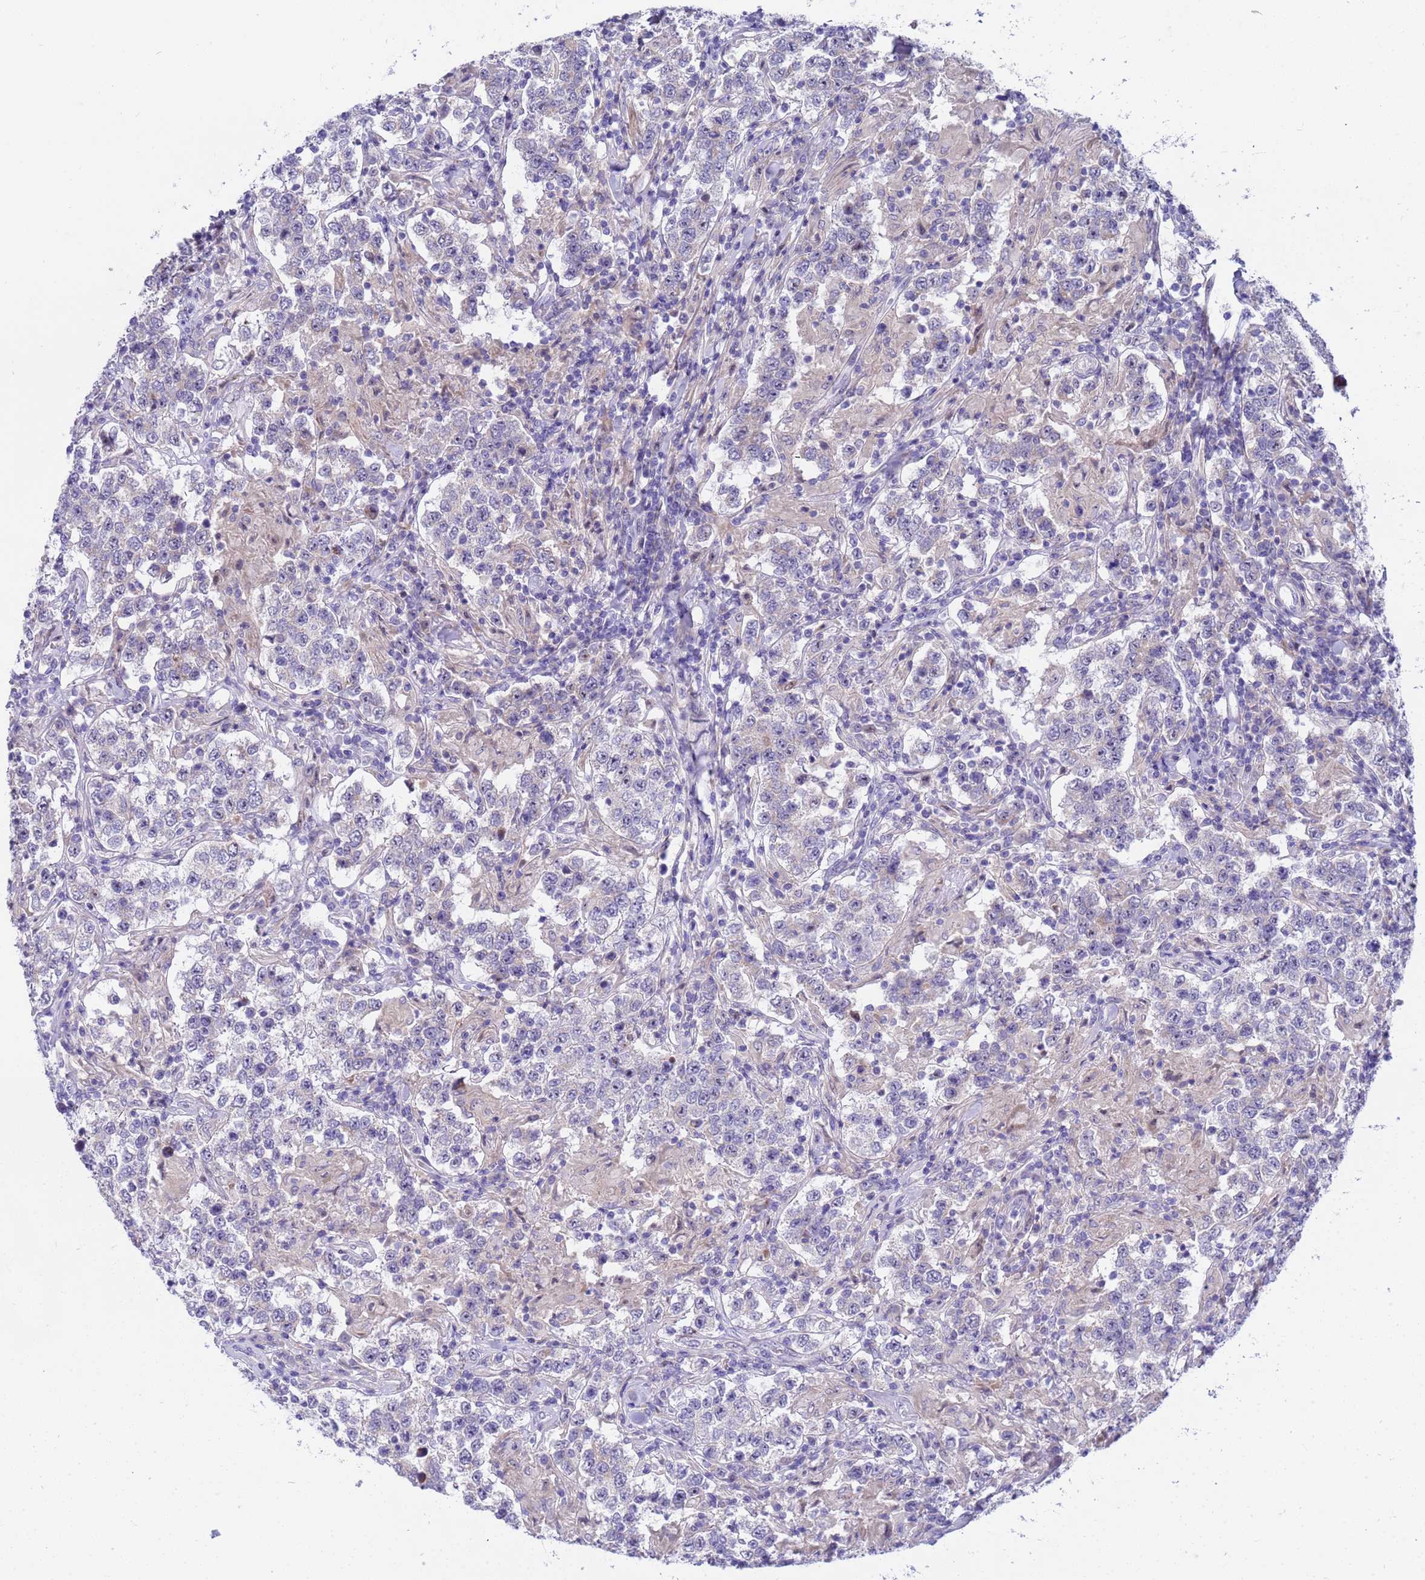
{"staining": {"intensity": "negative", "quantity": "none", "location": "none"}, "tissue": "testis cancer", "cell_type": "Tumor cells", "image_type": "cancer", "snomed": [{"axis": "morphology", "description": "Seminoma, NOS"}, {"axis": "morphology", "description": "Carcinoma, Embryonal, NOS"}, {"axis": "topography", "description": "Testis"}], "caption": "Tumor cells are negative for brown protein staining in seminoma (testis).", "gene": "LRATD1", "patient": {"sex": "male", "age": 41}}